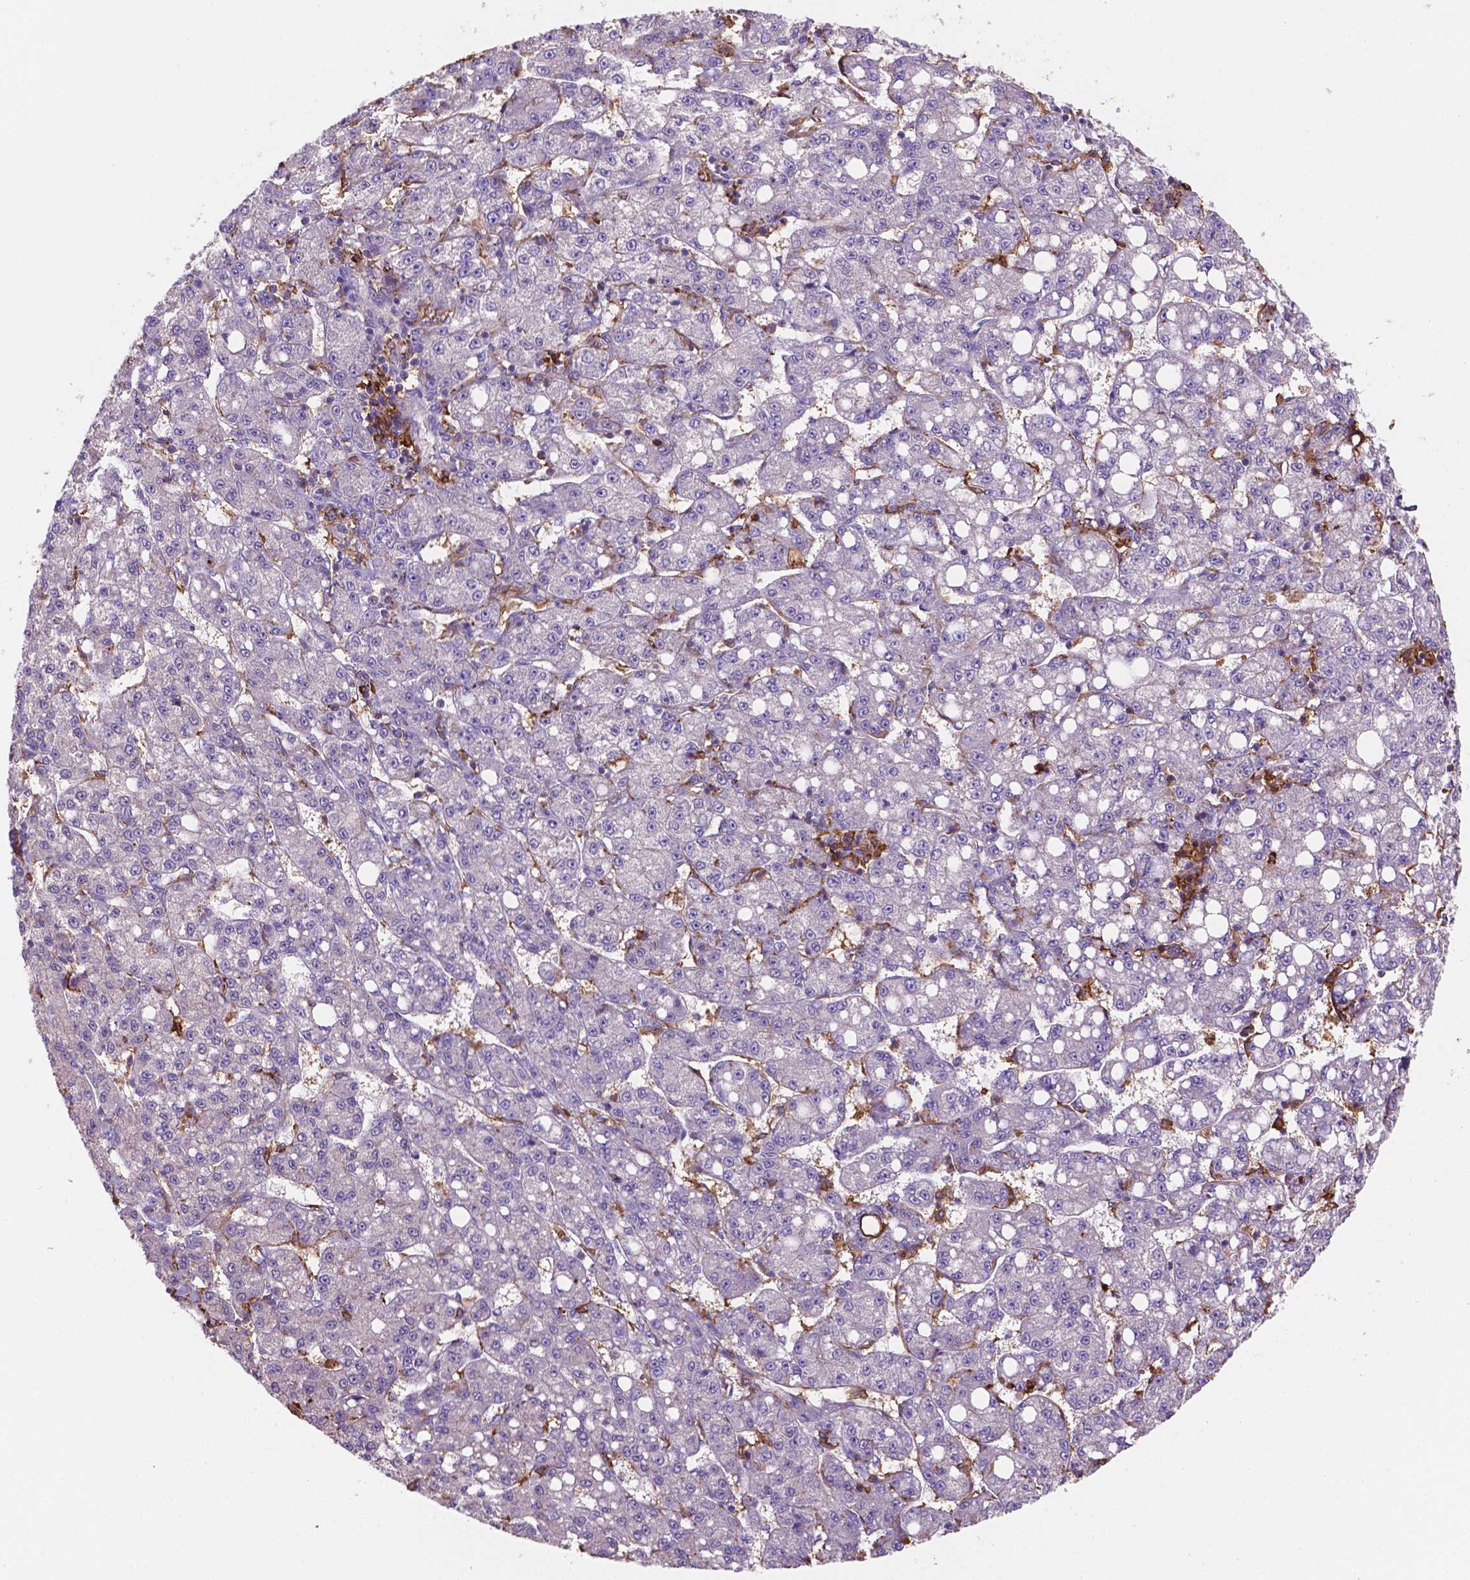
{"staining": {"intensity": "negative", "quantity": "none", "location": "none"}, "tissue": "liver cancer", "cell_type": "Tumor cells", "image_type": "cancer", "snomed": [{"axis": "morphology", "description": "Carcinoma, Hepatocellular, NOS"}, {"axis": "topography", "description": "Liver"}], "caption": "An image of liver hepatocellular carcinoma stained for a protein demonstrates no brown staining in tumor cells.", "gene": "MKRN2OS", "patient": {"sex": "female", "age": 65}}